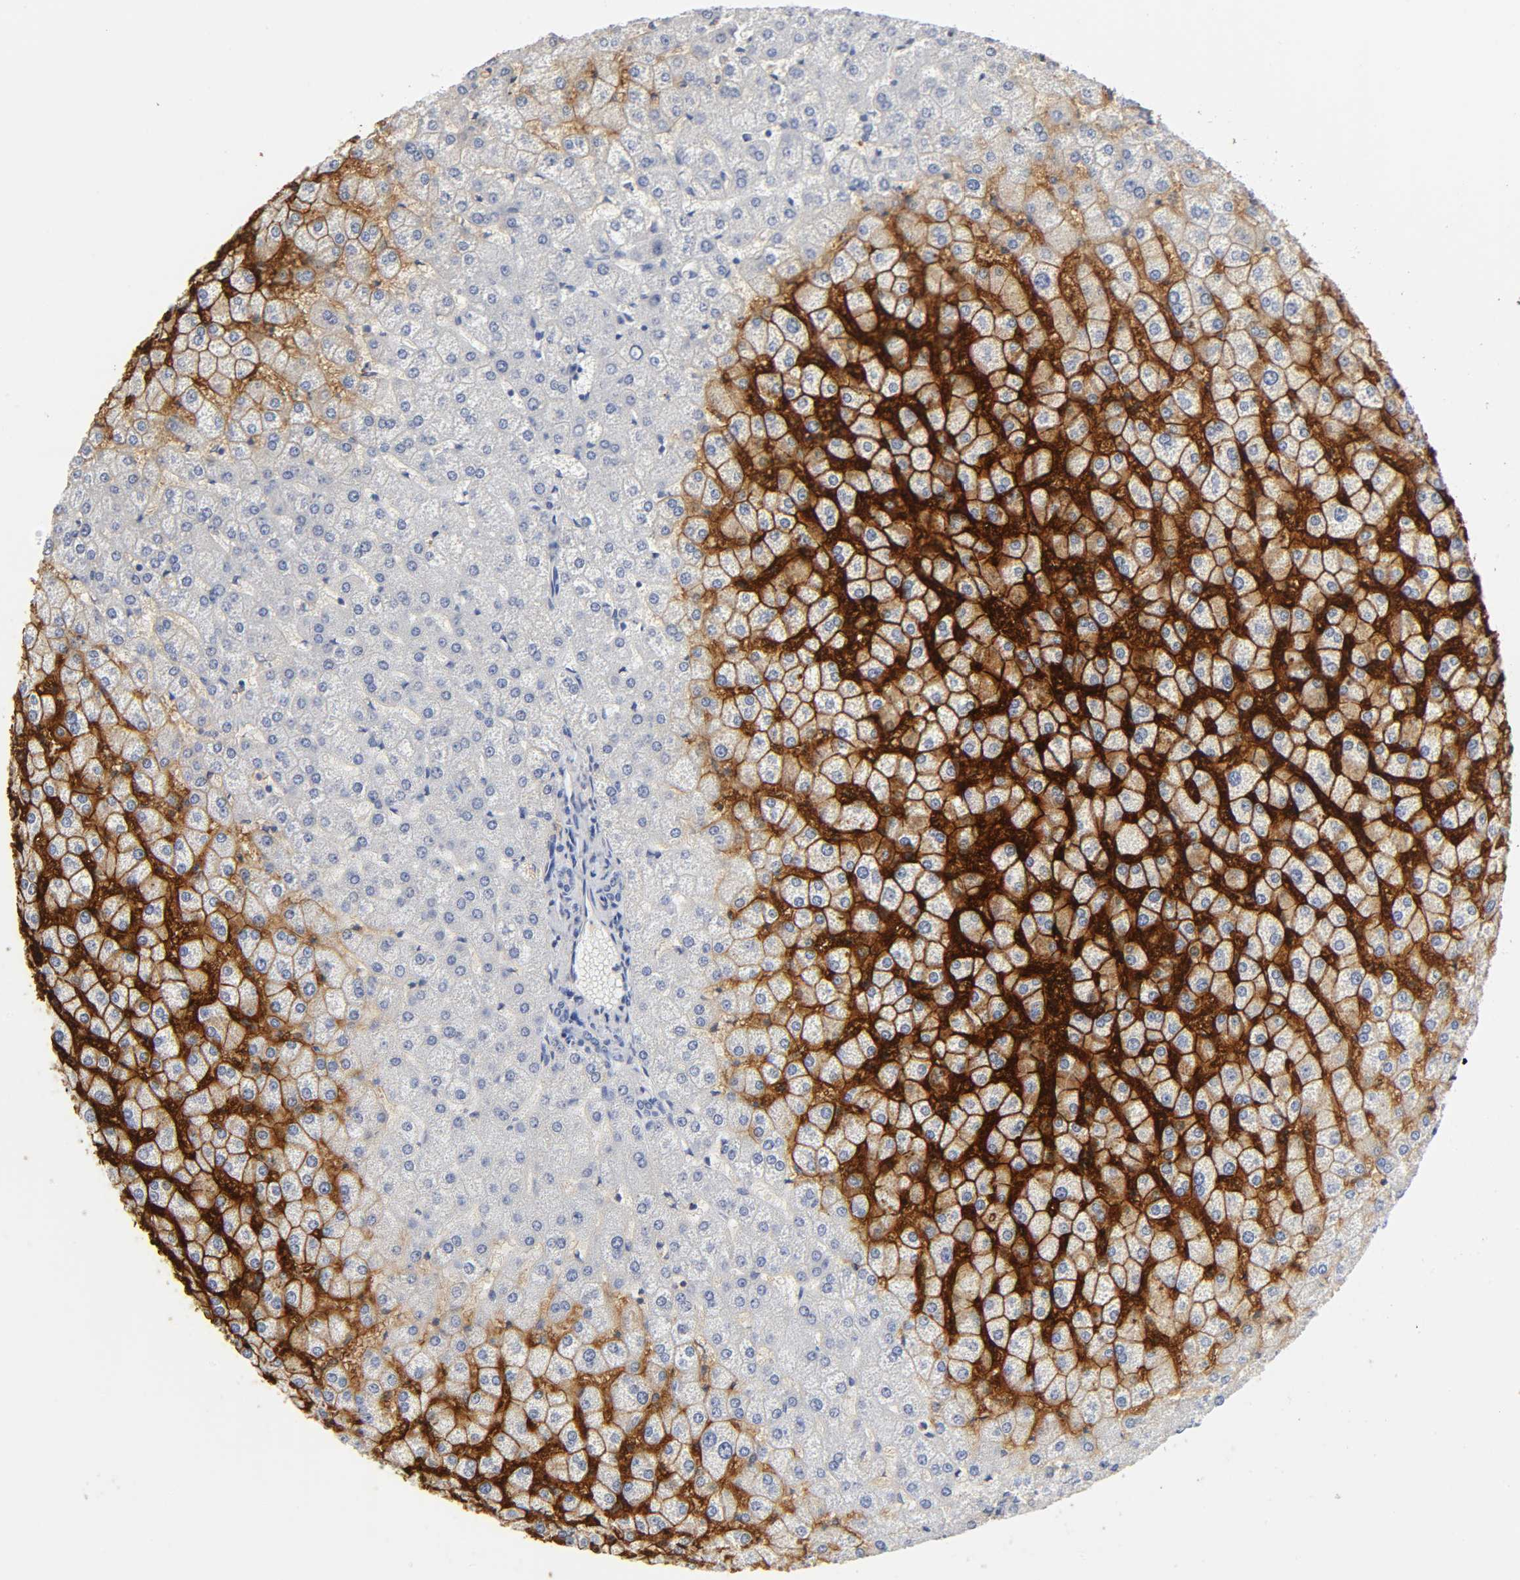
{"staining": {"intensity": "negative", "quantity": "none", "location": "none"}, "tissue": "liver", "cell_type": "Cholangiocytes", "image_type": "normal", "snomed": [{"axis": "morphology", "description": "Normal tissue, NOS"}, {"axis": "topography", "description": "Liver"}], "caption": "Protein analysis of unremarkable liver displays no significant positivity in cholangiocytes. (IHC, brightfield microscopy, high magnification).", "gene": "SLCO1B3", "patient": {"sex": "female", "age": 32}}